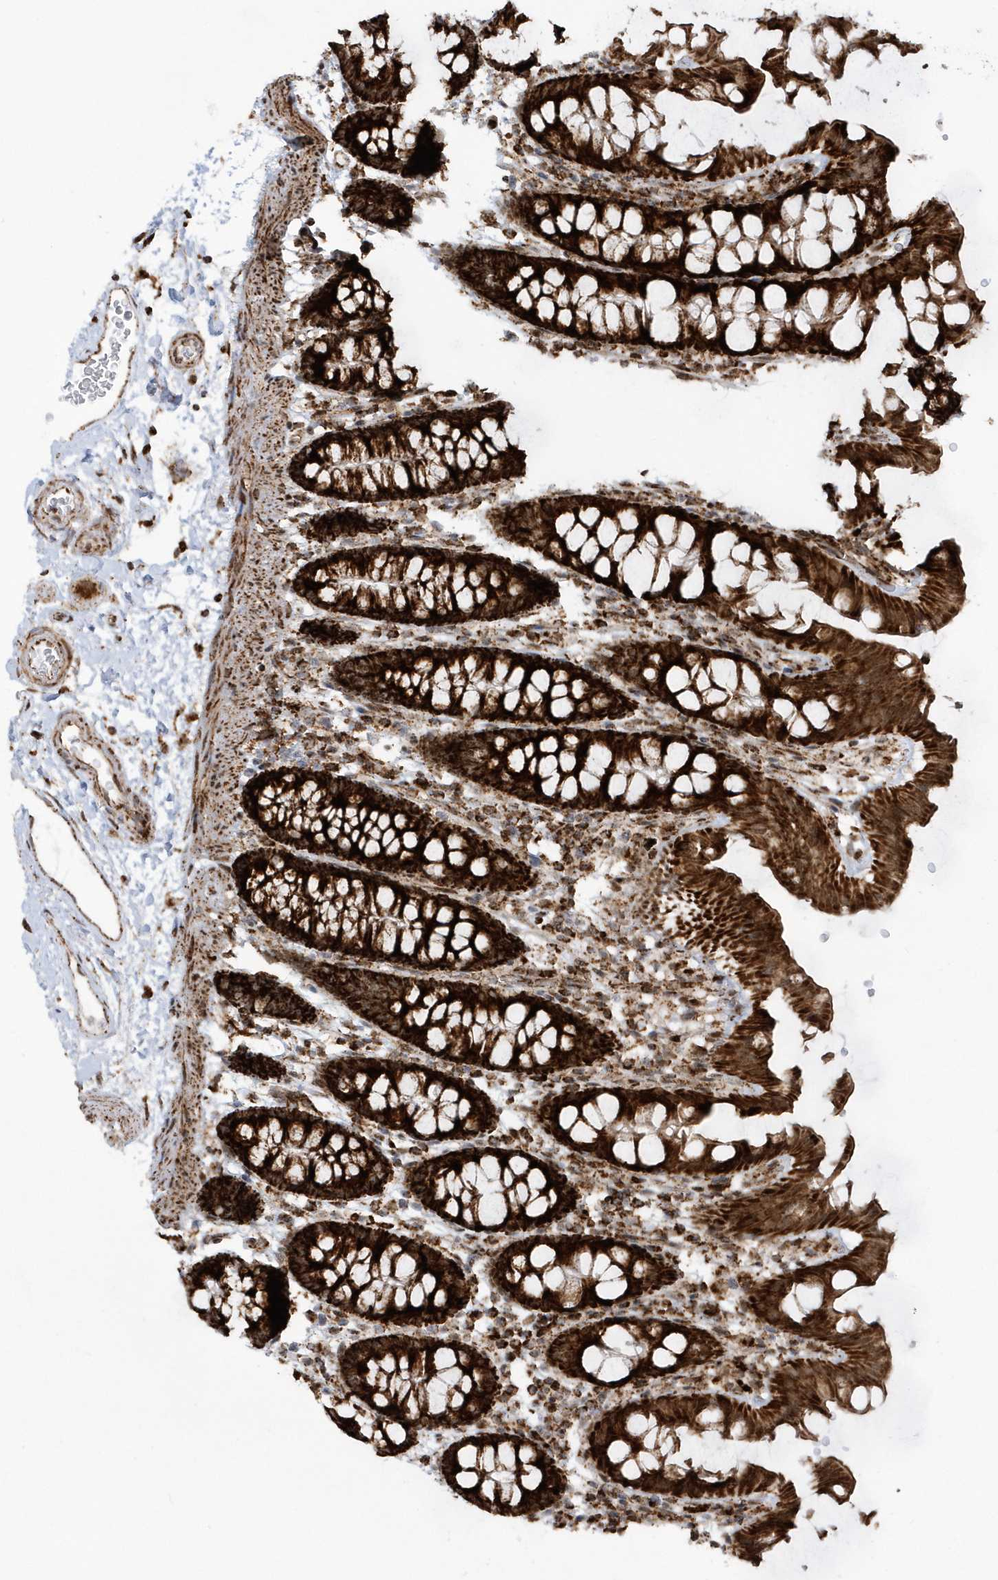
{"staining": {"intensity": "strong", "quantity": ">75%", "location": "cytoplasmic/membranous"}, "tissue": "colon", "cell_type": "Endothelial cells", "image_type": "normal", "snomed": [{"axis": "morphology", "description": "Normal tissue, NOS"}, {"axis": "topography", "description": "Colon"}], "caption": "Immunohistochemistry of benign colon exhibits high levels of strong cytoplasmic/membranous positivity in approximately >75% of endothelial cells.", "gene": "CRY2", "patient": {"sex": "male", "age": 75}}